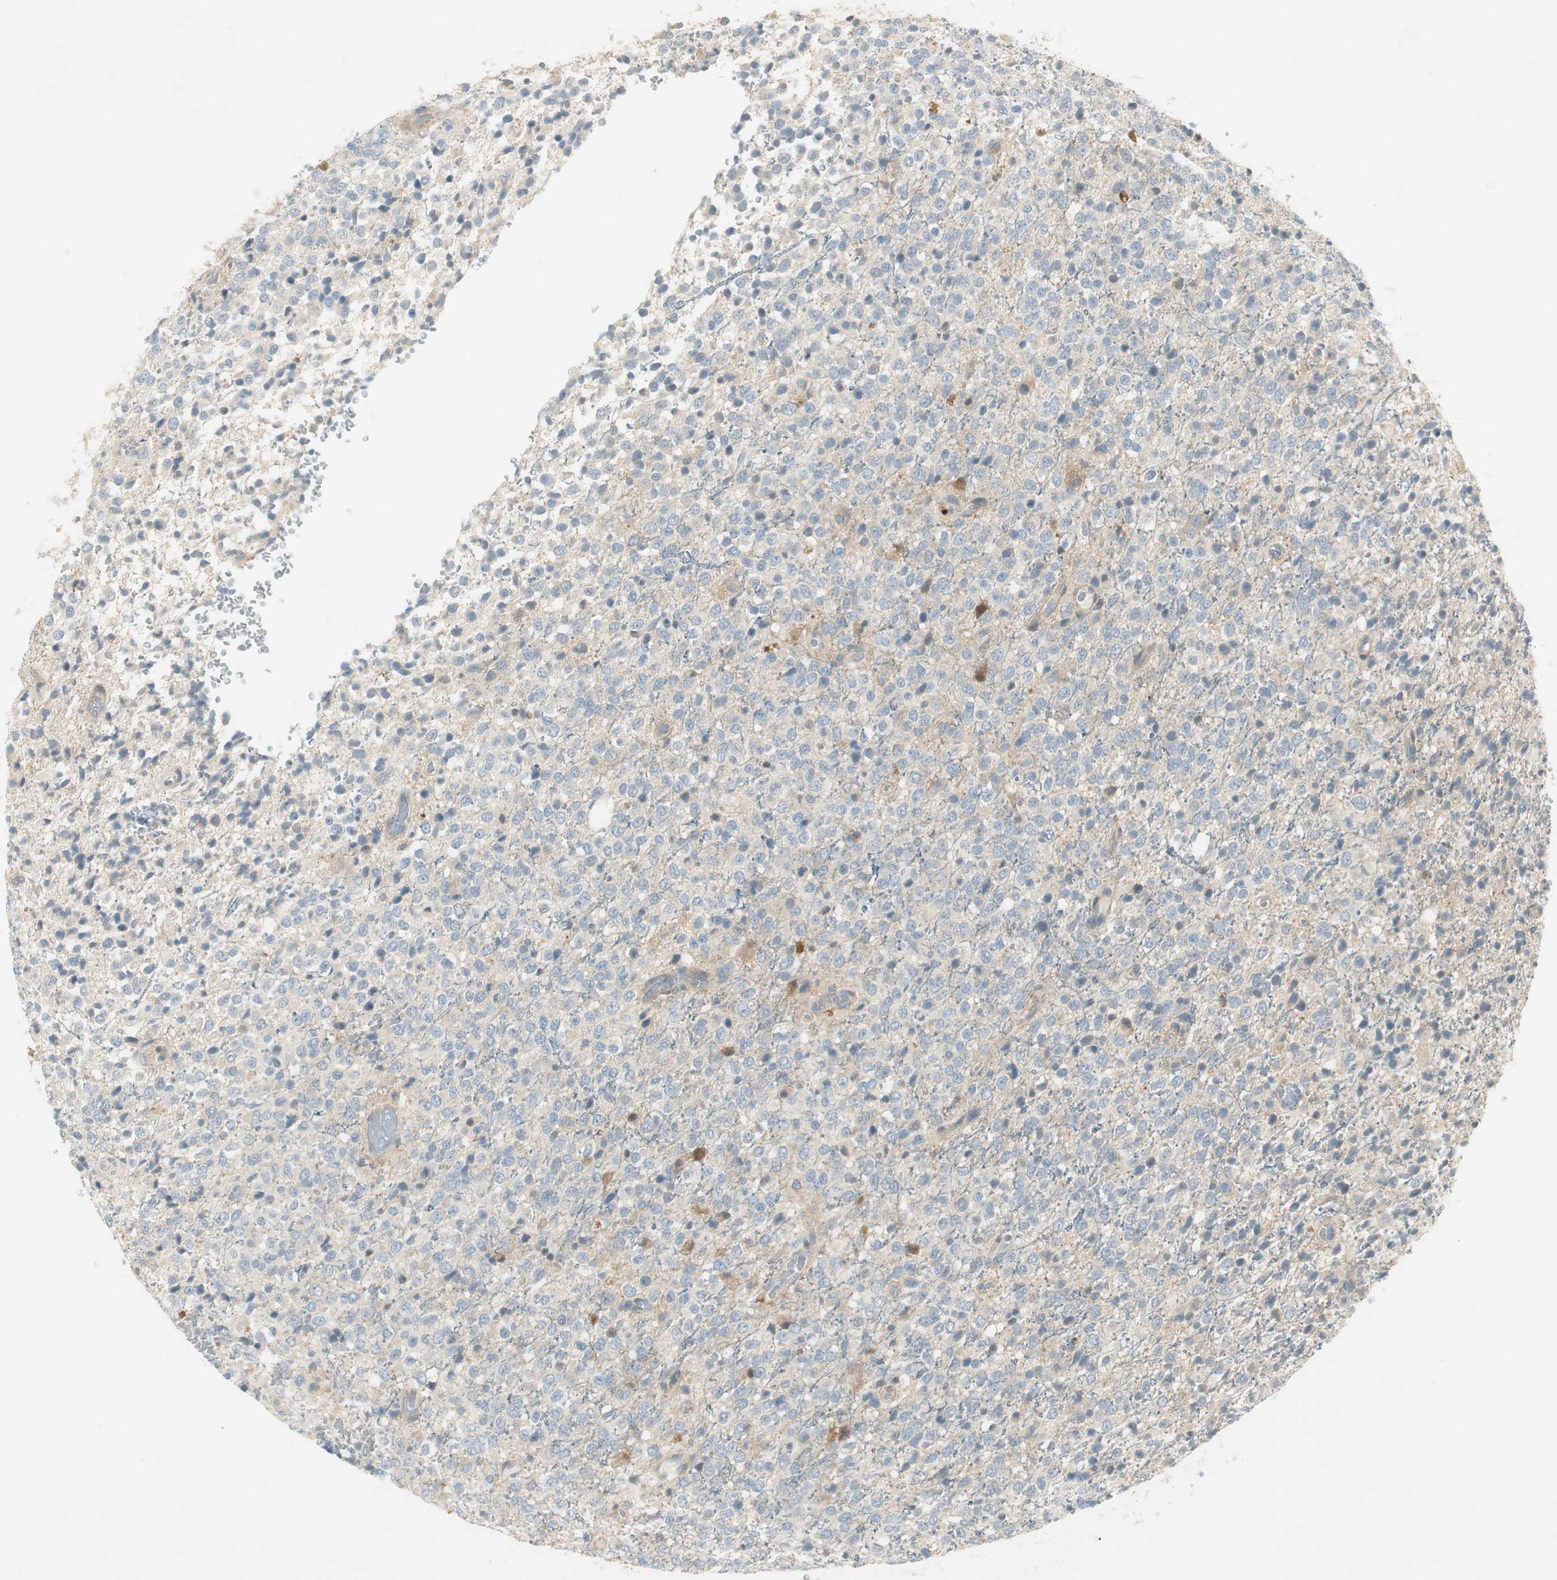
{"staining": {"intensity": "weak", "quantity": "<25%", "location": "cytoplasmic/membranous"}, "tissue": "glioma", "cell_type": "Tumor cells", "image_type": "cancer", "snomed": [{"axis": "morphology", "description": "Glioma, malignant, High grade"}, {"axis": "topography", "description": "pancreas cauda"}], "caption": "Human malignant glioma (high-grade) stained for a protein using immunohistochemistry exhibits no positivity in tumor cells.", "gene": "STON1-GTF2A1L", "patient": {"sex": "male", "age": 60}}